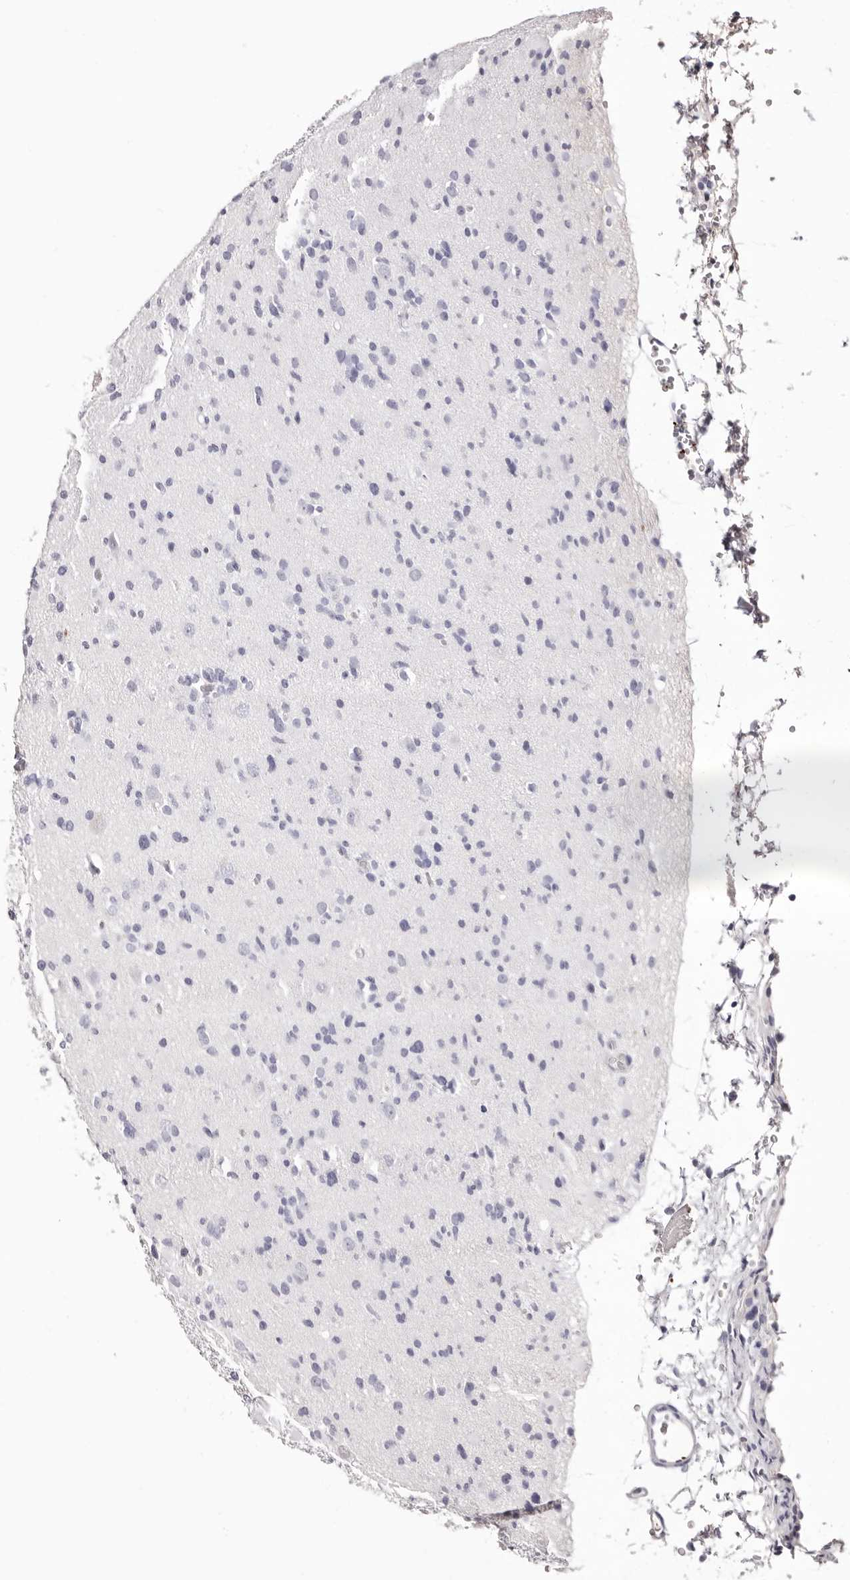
{"staining": {"intensity": "negative", "quantity": "none", "location": "none"}, "tissue": "glioma", "cell_type": "Tumor cells", "image_type": "cancer", "snomed": [{"axis": "morphology", "description": "Glioma, malignant, Low grade"}, {"axis": "topography", "description": "Brain"}], "caption": "This photomicrograph is of low-grade glioma (malignant) stained with immunohistochemistry to label a protein in brown with the nuclei are counter-stained blue. There is no expression in tumor cells.", "gene": "PF4", "patient": {"sex": "female", "age": 22}}